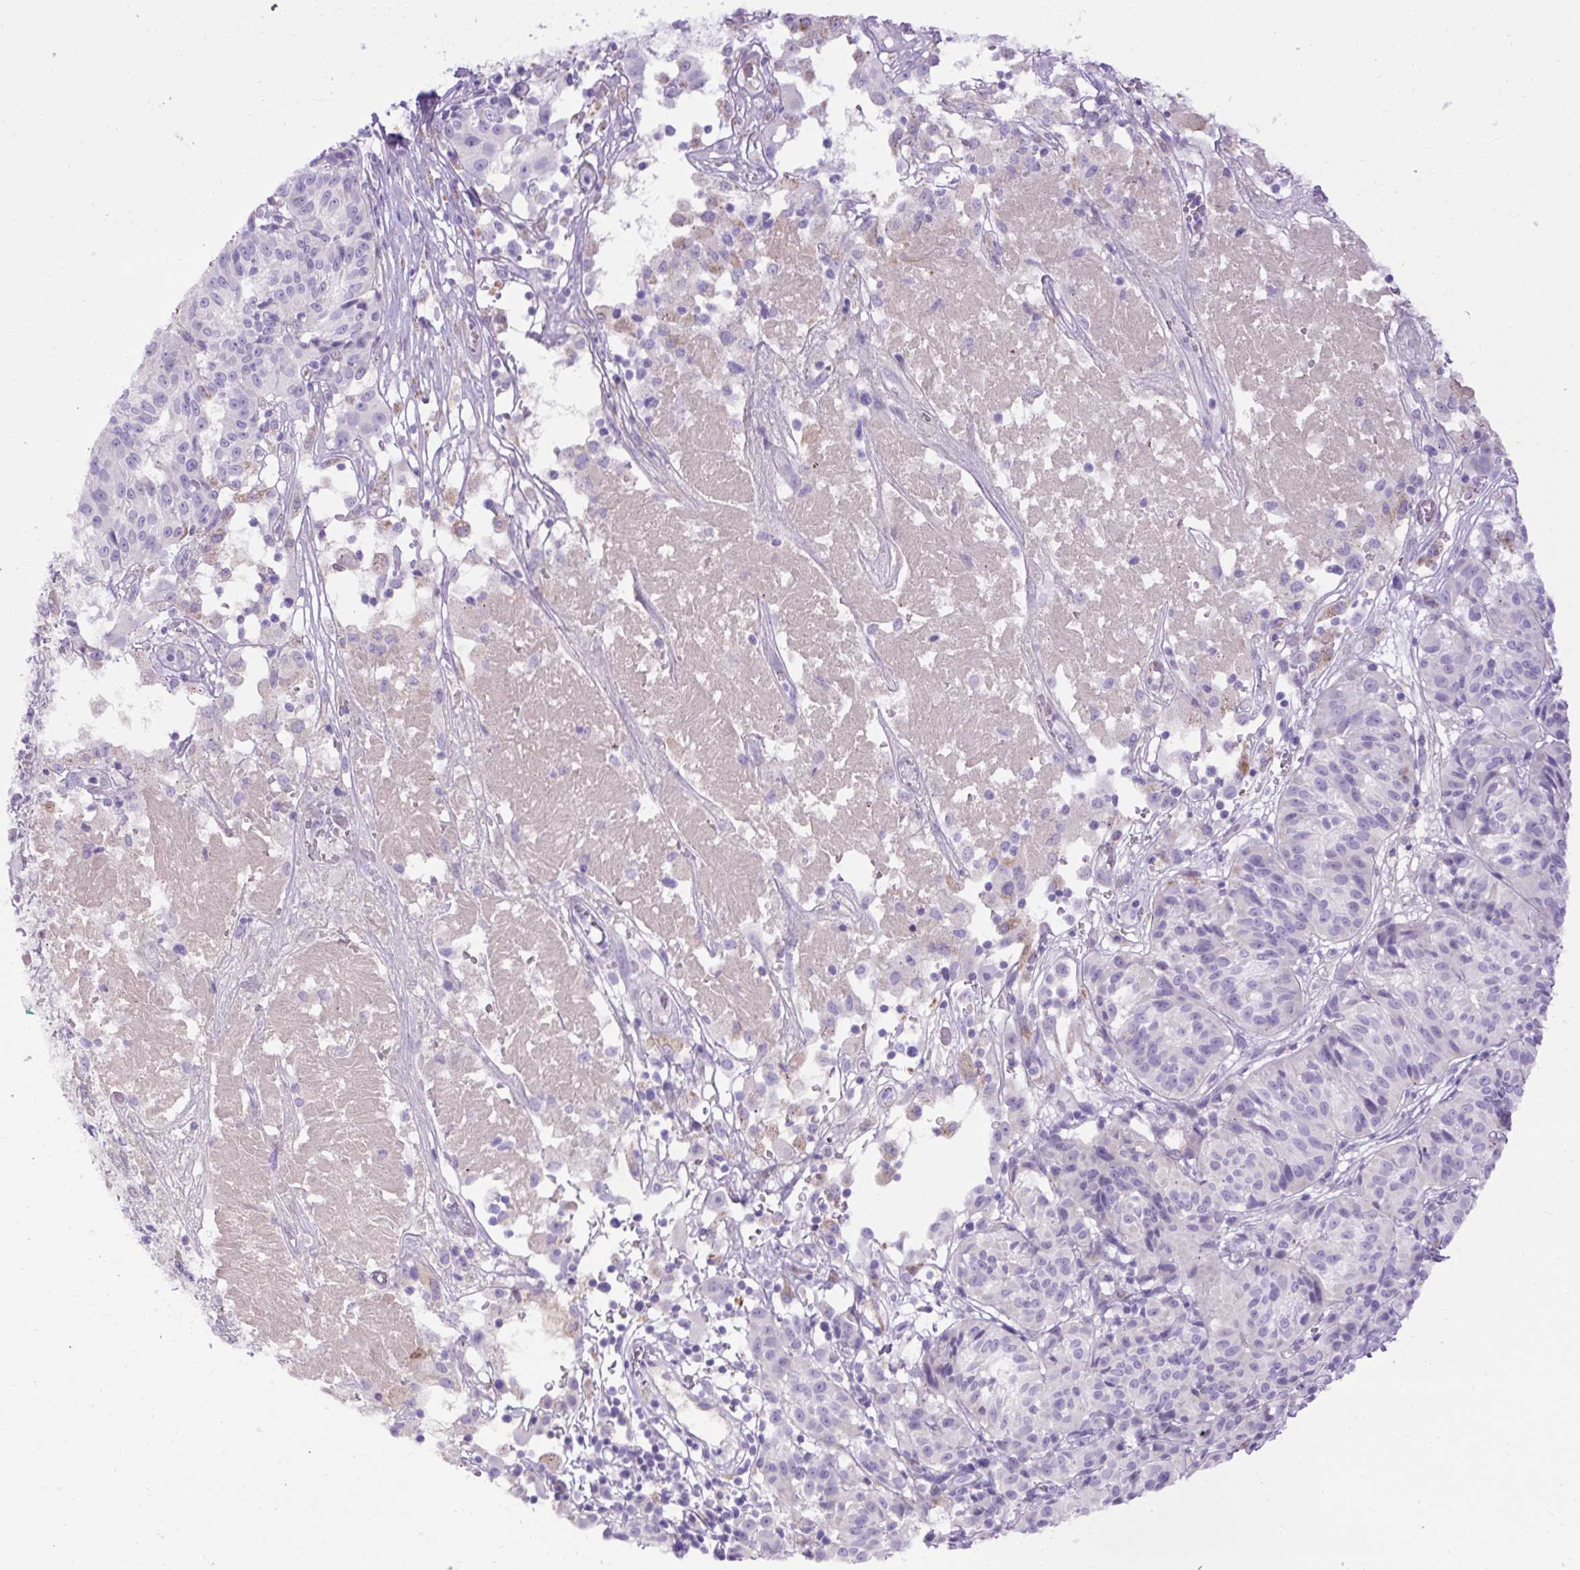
{"staining": {"intensity": "negative", "quantity": "none", "location": "none"}, "tissue": "melanoma", "cell_type": "Tumor cells", "image_type": "cancer", "snomed": [{"axis": "morphology", "description": "Malignant melanoma, NOS"}, {"axis": "topography", "description": "Skin"}], "caption": "There is no significant staining in tumor cells of melanoma.", "gene": "SPTBN5", "patient": {"sex": "female", "age": 72}}